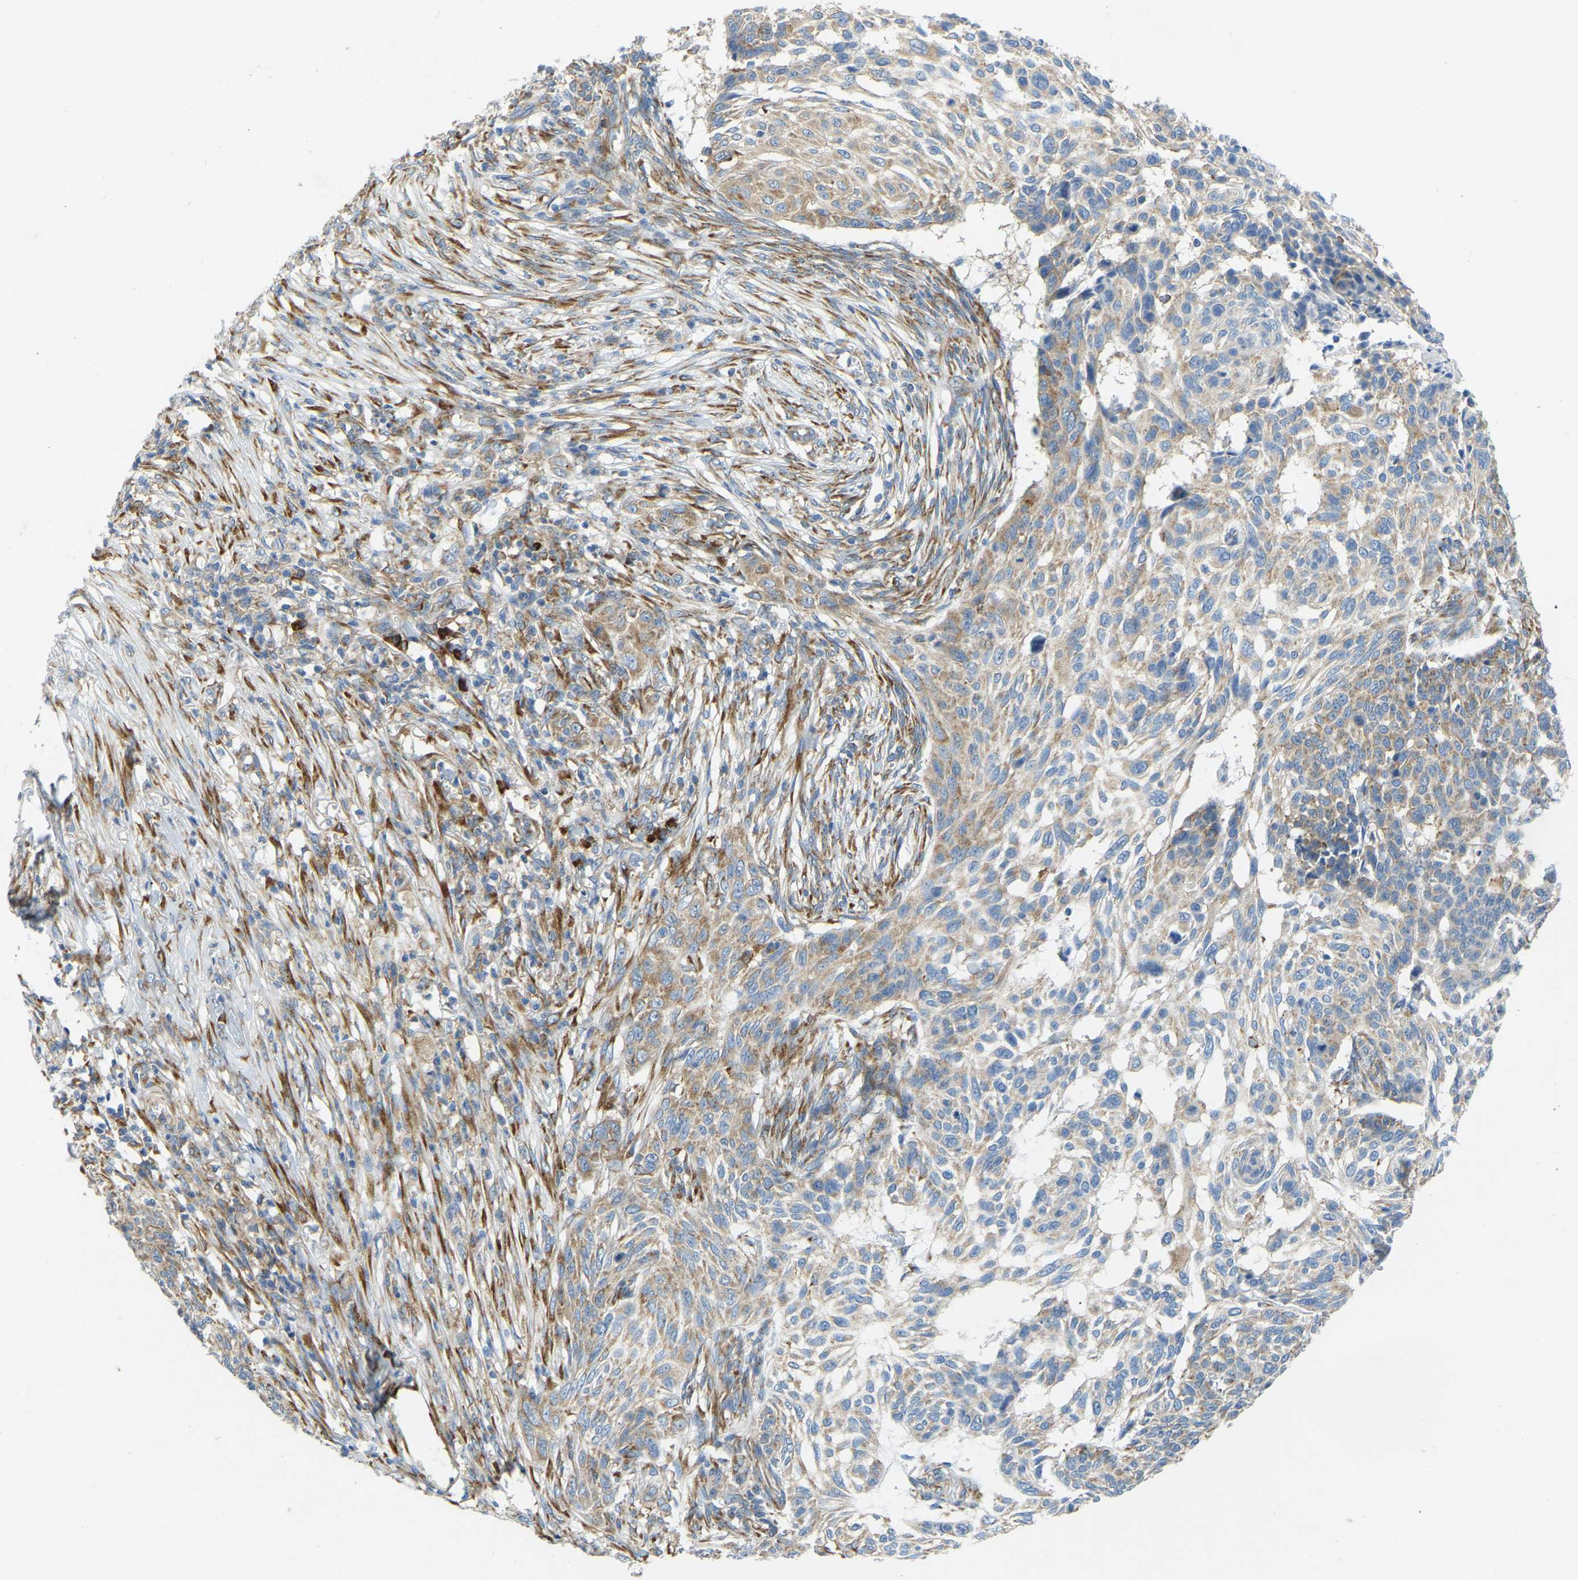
{"staining": {"intensity": "weak", "quantity": "25%-75%", "location": "cytoplasmic/membranous"}, "tissue": "skin cancer", "cell_type": "Tumor cells", "image_type": "cancer", "snomed": [{"axis": "morphology", "description": "Basal cell carcinoma"}, {"axis": "topography", "description": "Skin"}], "caption": "Skin cancer stained for a protein exhibits weak cytoplasmic/membranous positivity in tumor cells.", "gene": "SND1", "patient": {"sex": "male", "age": 85}}